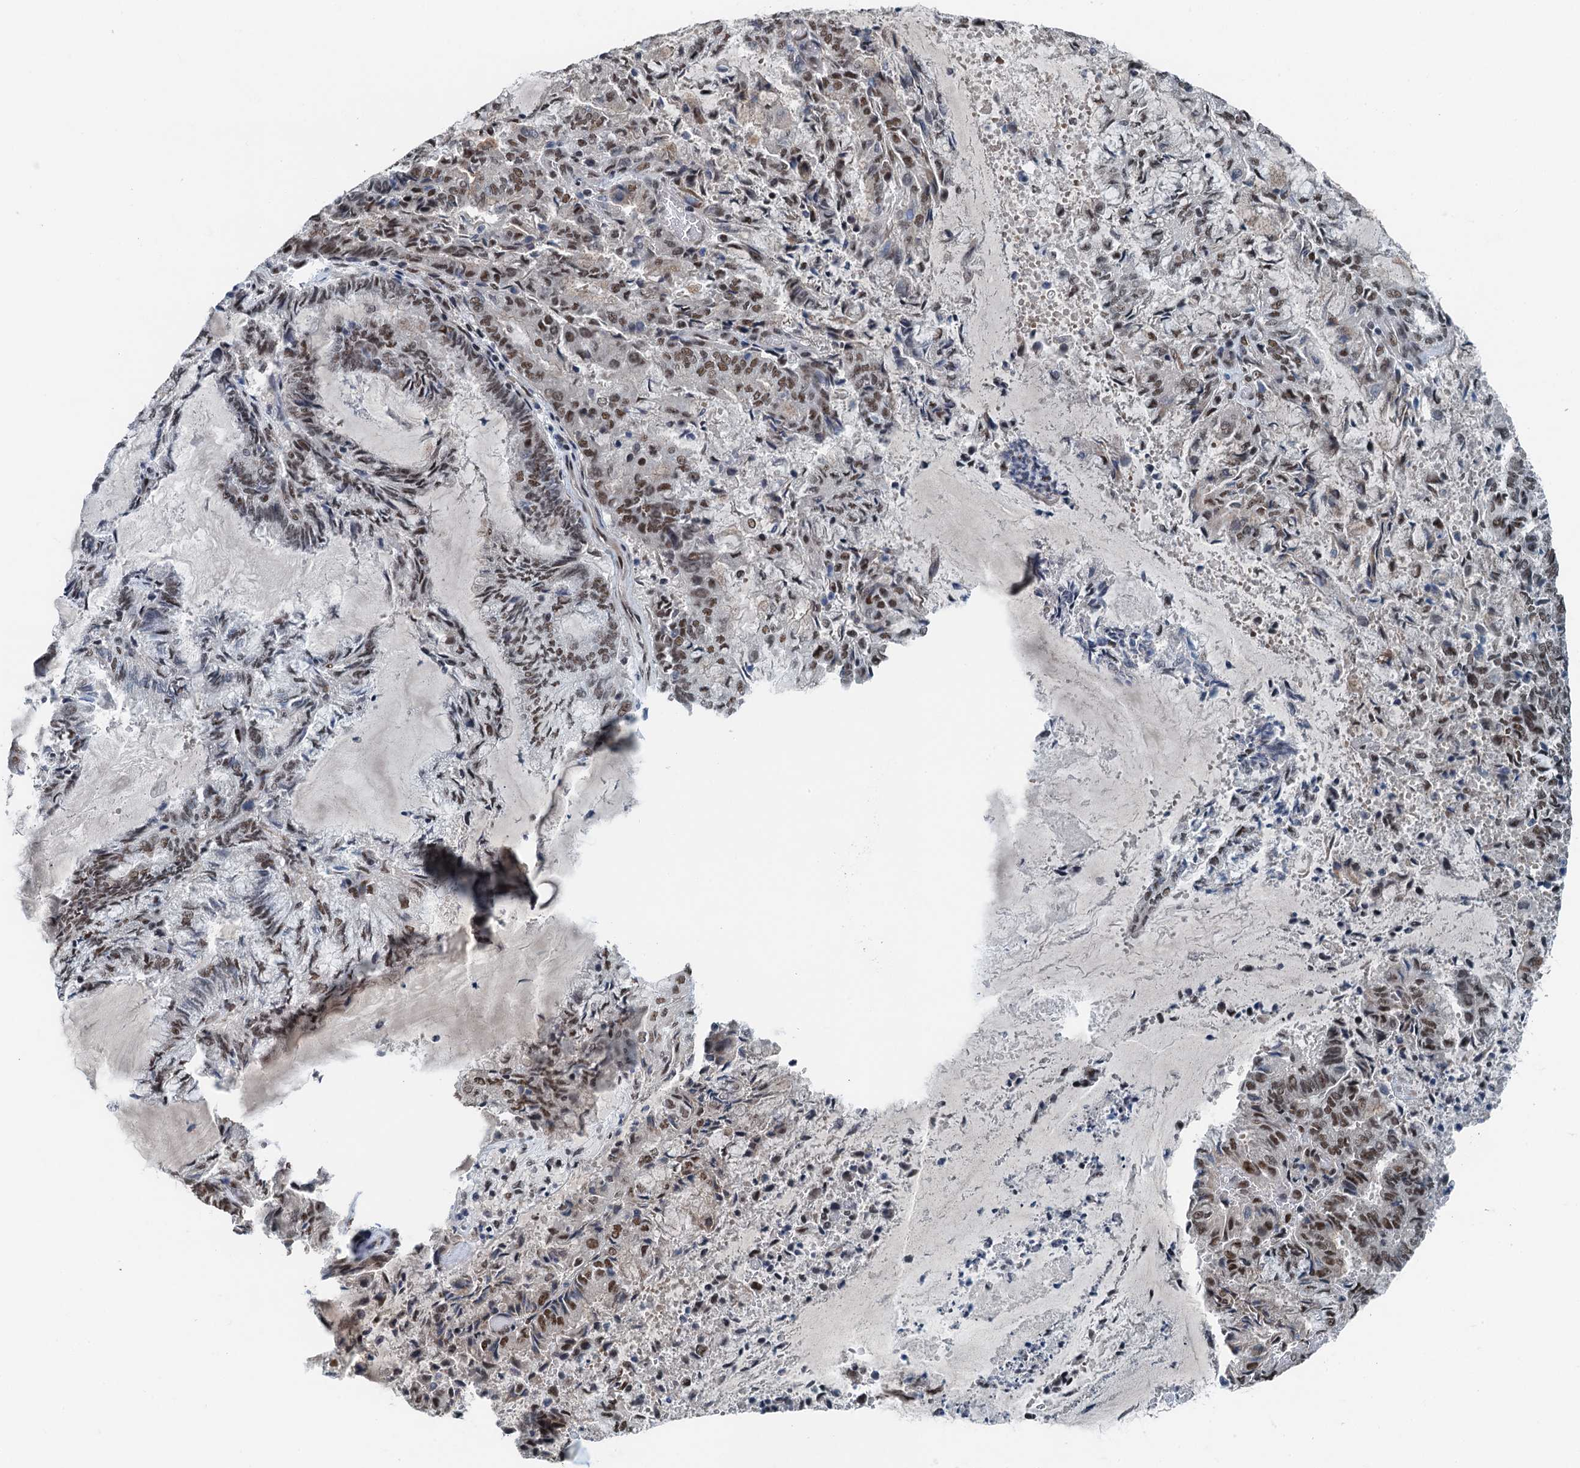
{"staining": {"intensity": "moderate", "quantity": ">75%", "location": "nuclear"}, "tissue": "endometrial cancer", "cell_type": "Tumor cells", "image_type": "cancer", "snomed": [{"axis": "morphology", "description": "Adenocarcinoma, NOS"}, {"axis": "topography", "description": "Endometrium"}], "caption": "Endometrial cancer (adenocarcinoma) tissue shows moderate nuclear expression in about >75% of tumor cells, visualized by immunohistochemistry.", "gene": "MTA3", "patient": {"sex": "female", "age": 80}}